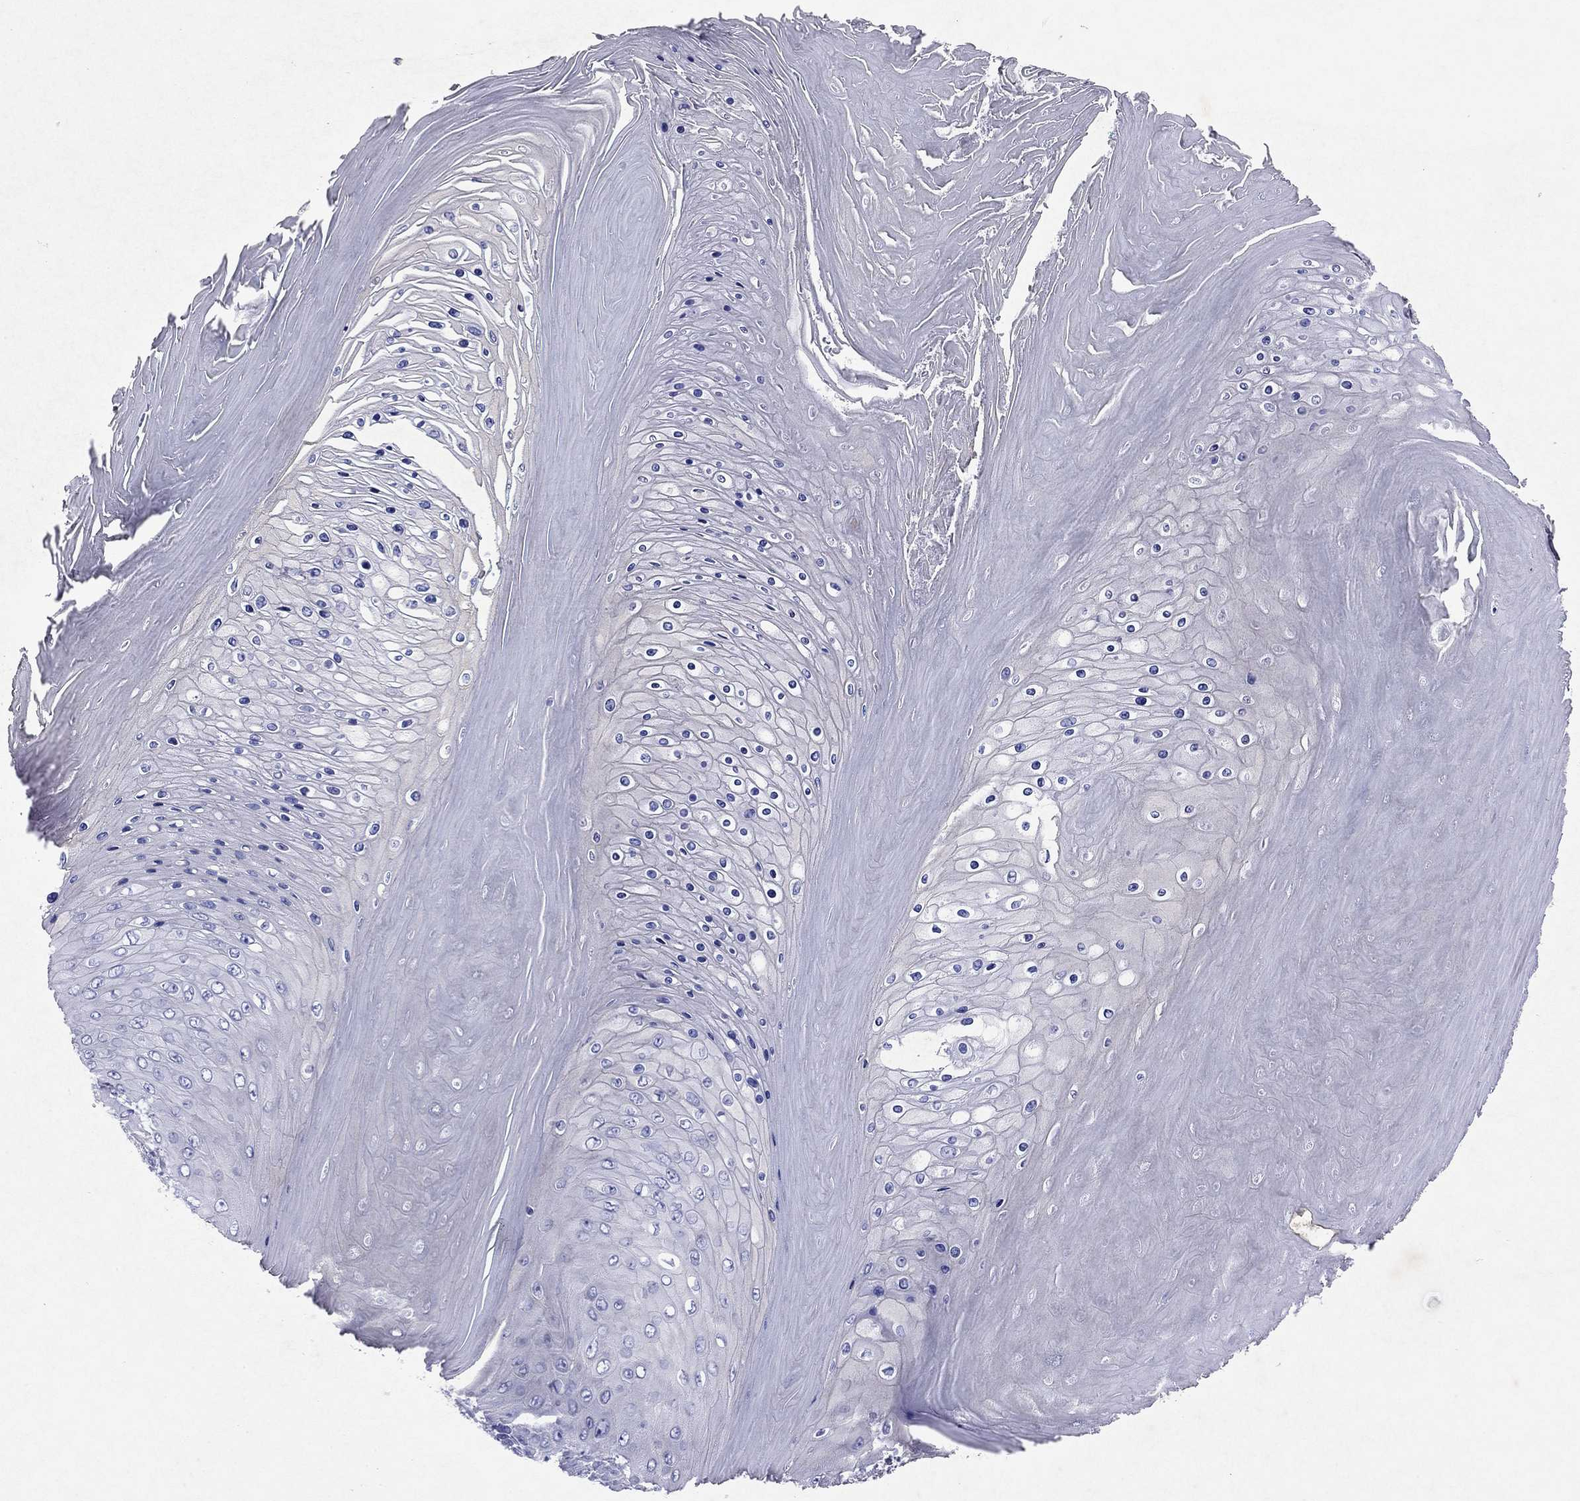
{"staining": {"intensity": "negative", "quantity": "none", "location": "none"}, "tissue": "skin cancer", "cell_type": "Tumor cells", "image_type": "cancer", "snomed": [{"axis": "morphology", "description": "Squamous cell carcinoma, NOS"}, {"axis": "topography", "description": "Skin"}], "caption": "An immunohistochemistry (IHC) image of skin squamous cell carcinoma is shown. There is no staining in tumor cells of skin squamous cell carcinoma. Brightfield microscopy of immunohistochemistry stained with DAB (brown) and hematoxylin (blue), captured at high magnification.", "gene": "ARMC12", "patient": {"sex": "male", "age": 62}}